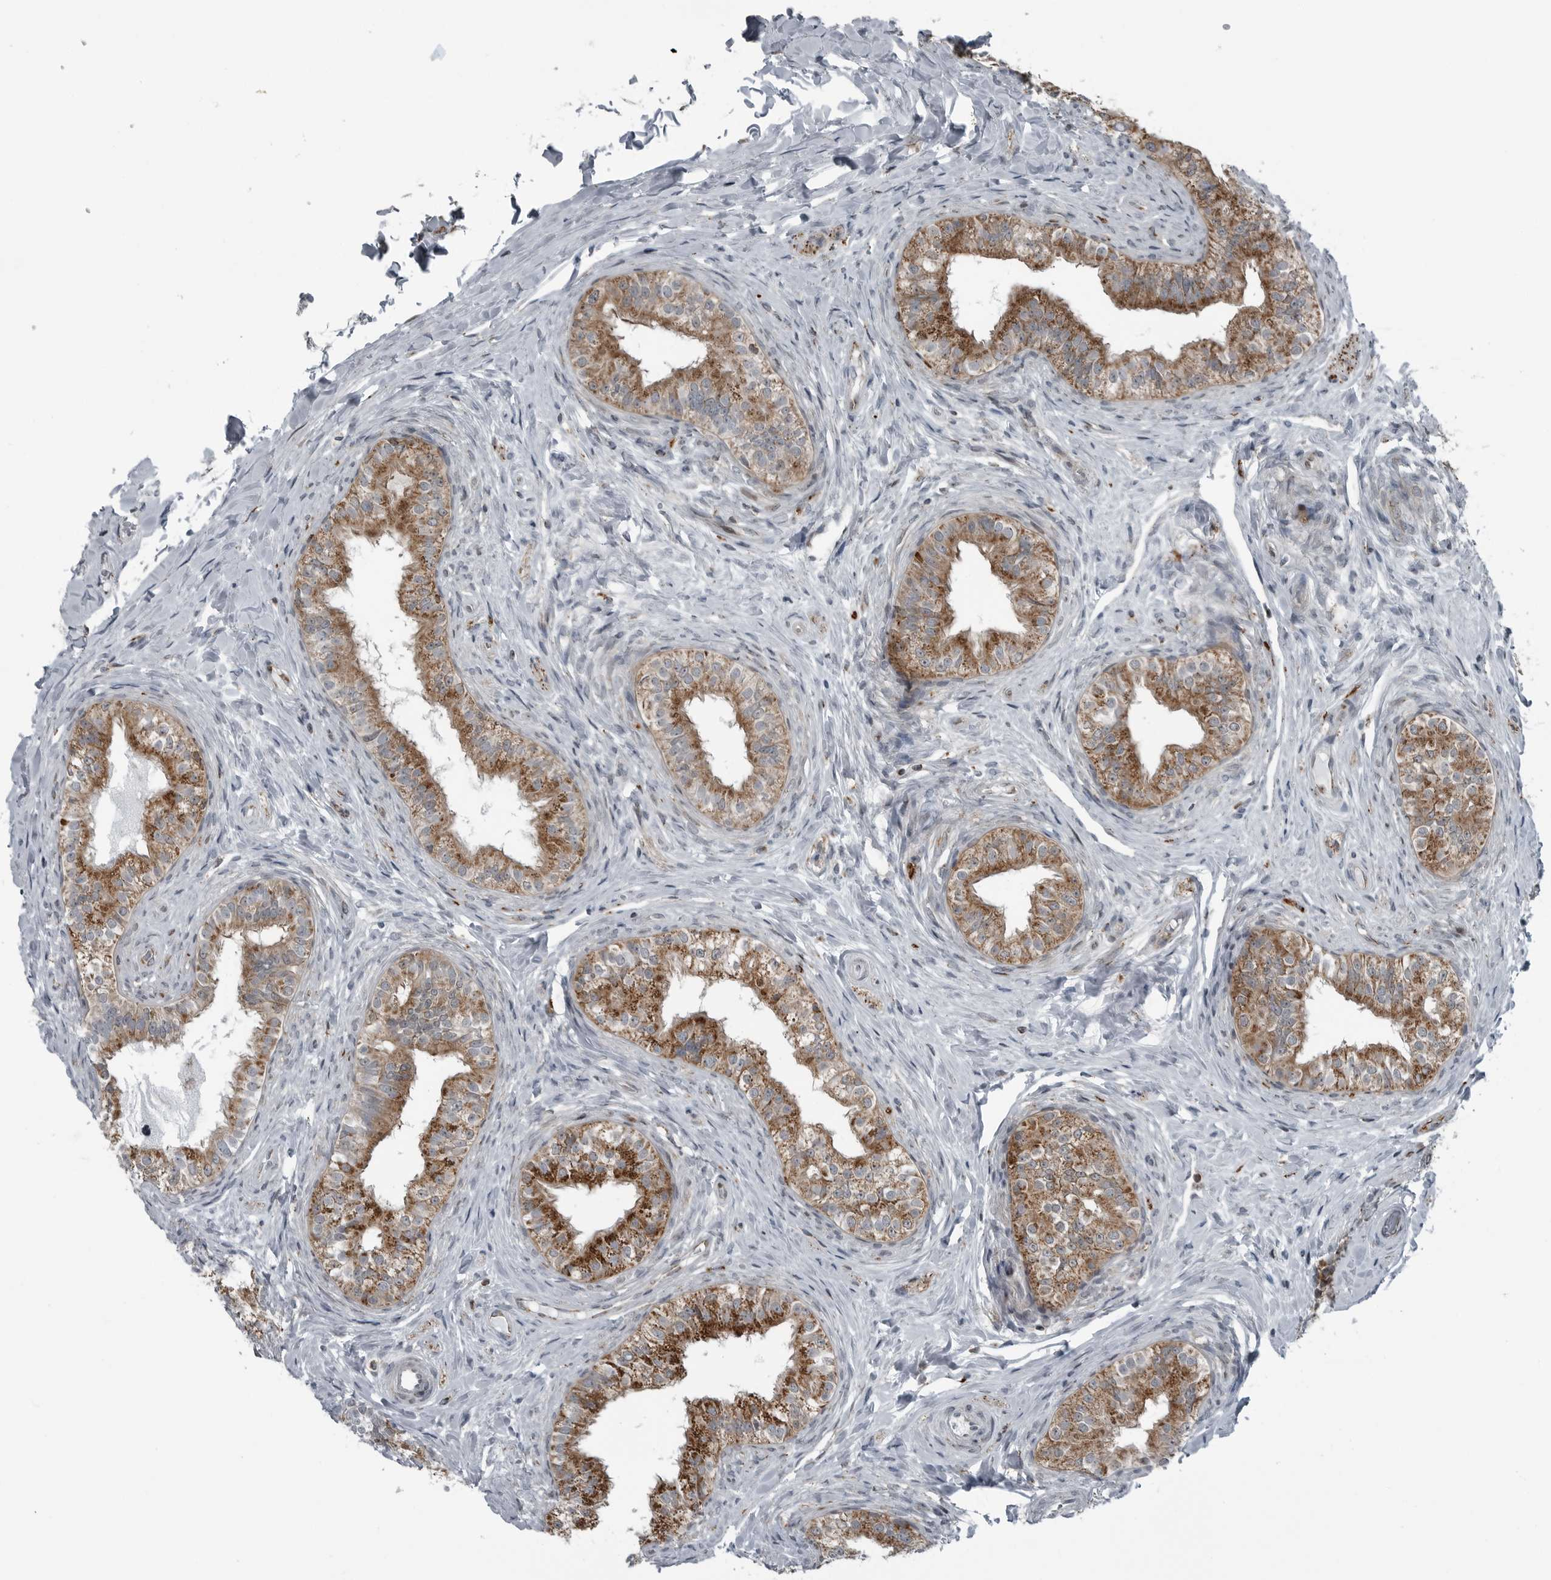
{"staining": {"intensity": "moderate", "quantity": ">75%", "location": "cytoplasmic/membranous"}, "tissue": "epididymis", "cell_type": "Glandular cells", "image_type": "normal", "snomed": [{"axis": "morphology", "description": "Normal tissue, NOS"}, {"axis": "topography", "description": "Epididymis"}], "caption": "Approximately >75% of glandular cells in benign epididymis display moderate cytoplasmic/membranous protein positivity as visualized by brown immunohistochemical staining.", "gene": "GAK", "patient": {"sex": "male", "age": 49}}